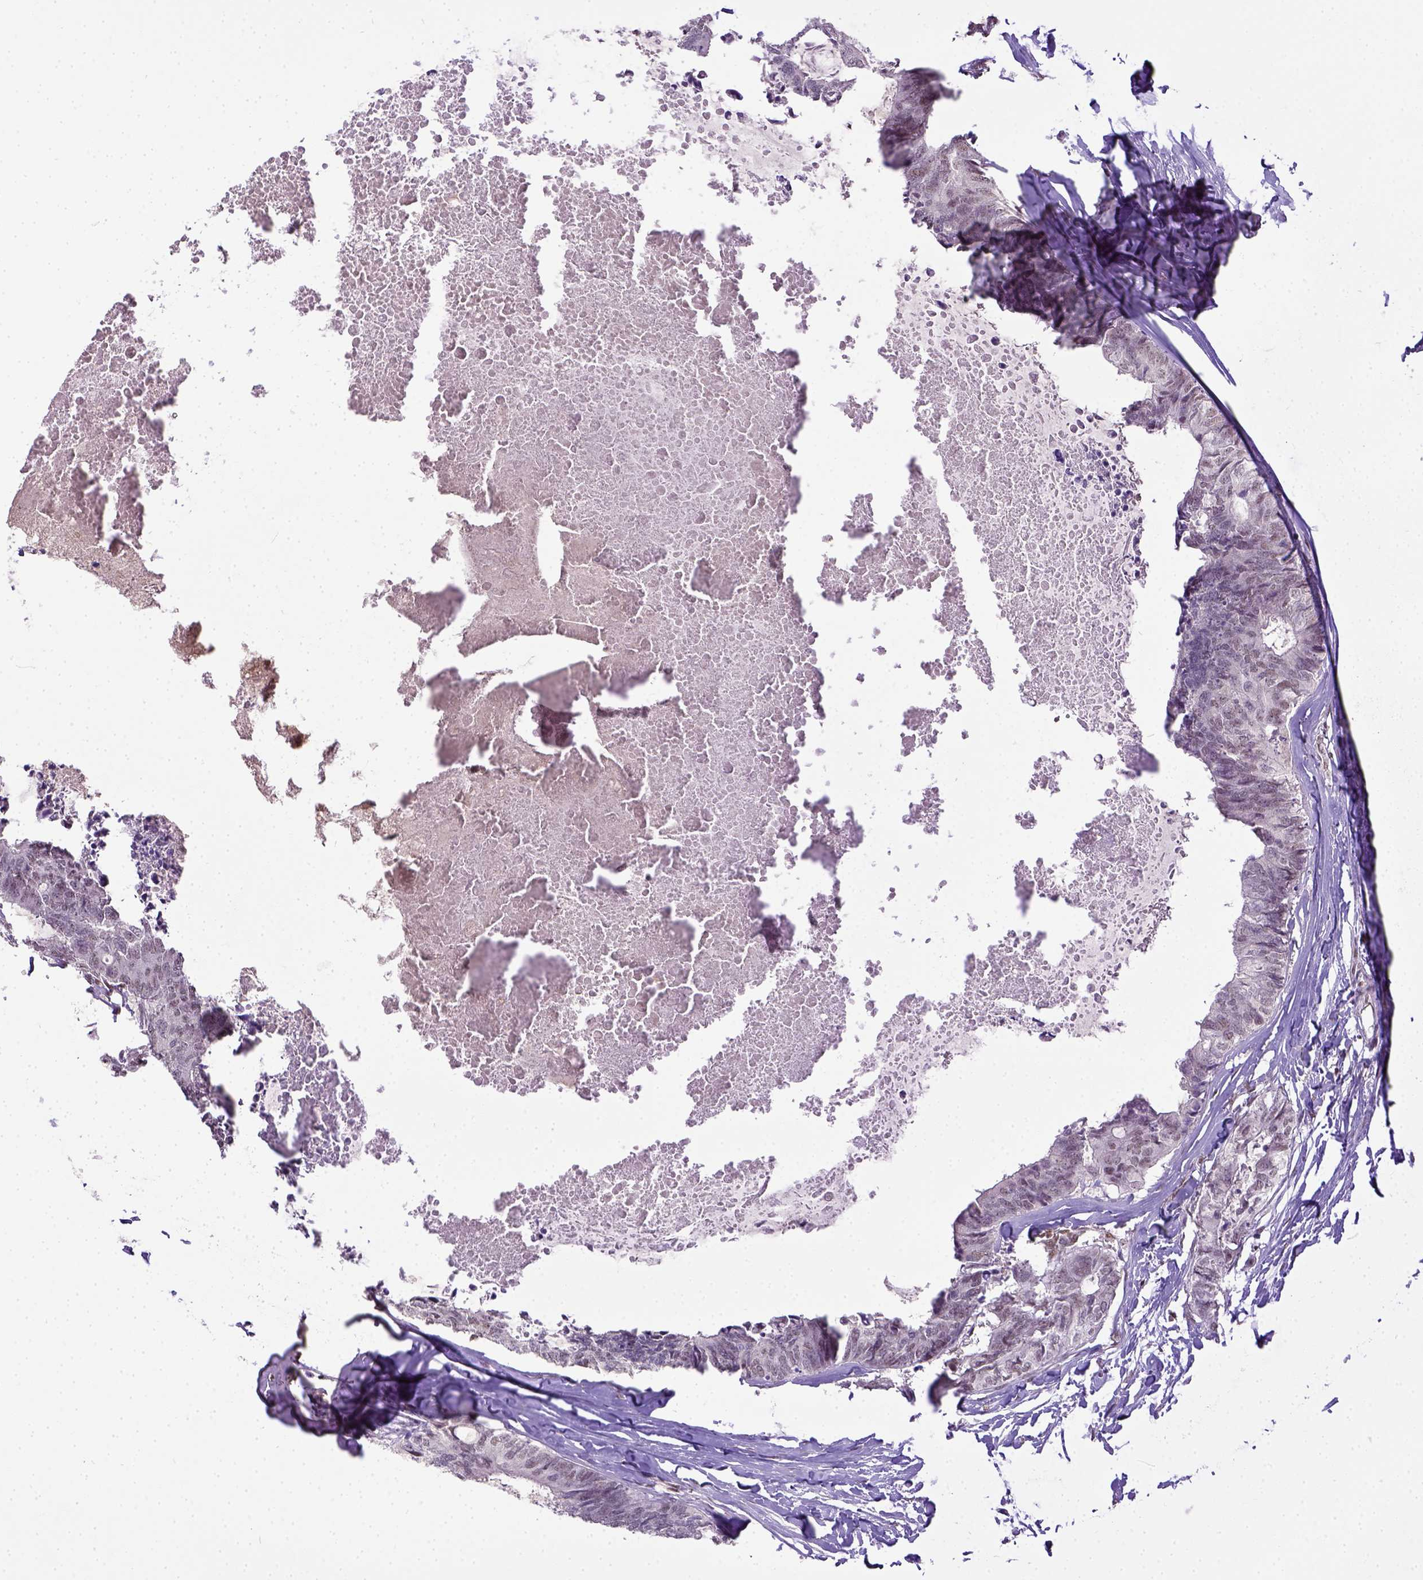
{"staining": {"intensity": "weak", "quantity": "25%-75%", "location": "cytoplasmic/membranous"}, "tissue": "colorectal cancer", "cell_type": "Tumor cells", "image_type": "cancer", "snomed": [{"axis": "morphology", "description": "Adenocarcinoma, NOS"}, {"axis": "topography", "description": "Colon"}, {"axis": "topography", "description": "Rectum"}], "caption": "Protein staining by immunohistochemistry (IHC) shows weak cytoplasmic/membranous expression in about 25%-75% of tumor cells in colorectal cancer (adenocarcinoma).", "gene": "ERCC1", "patient": {"sex": "male", "age": 57}}